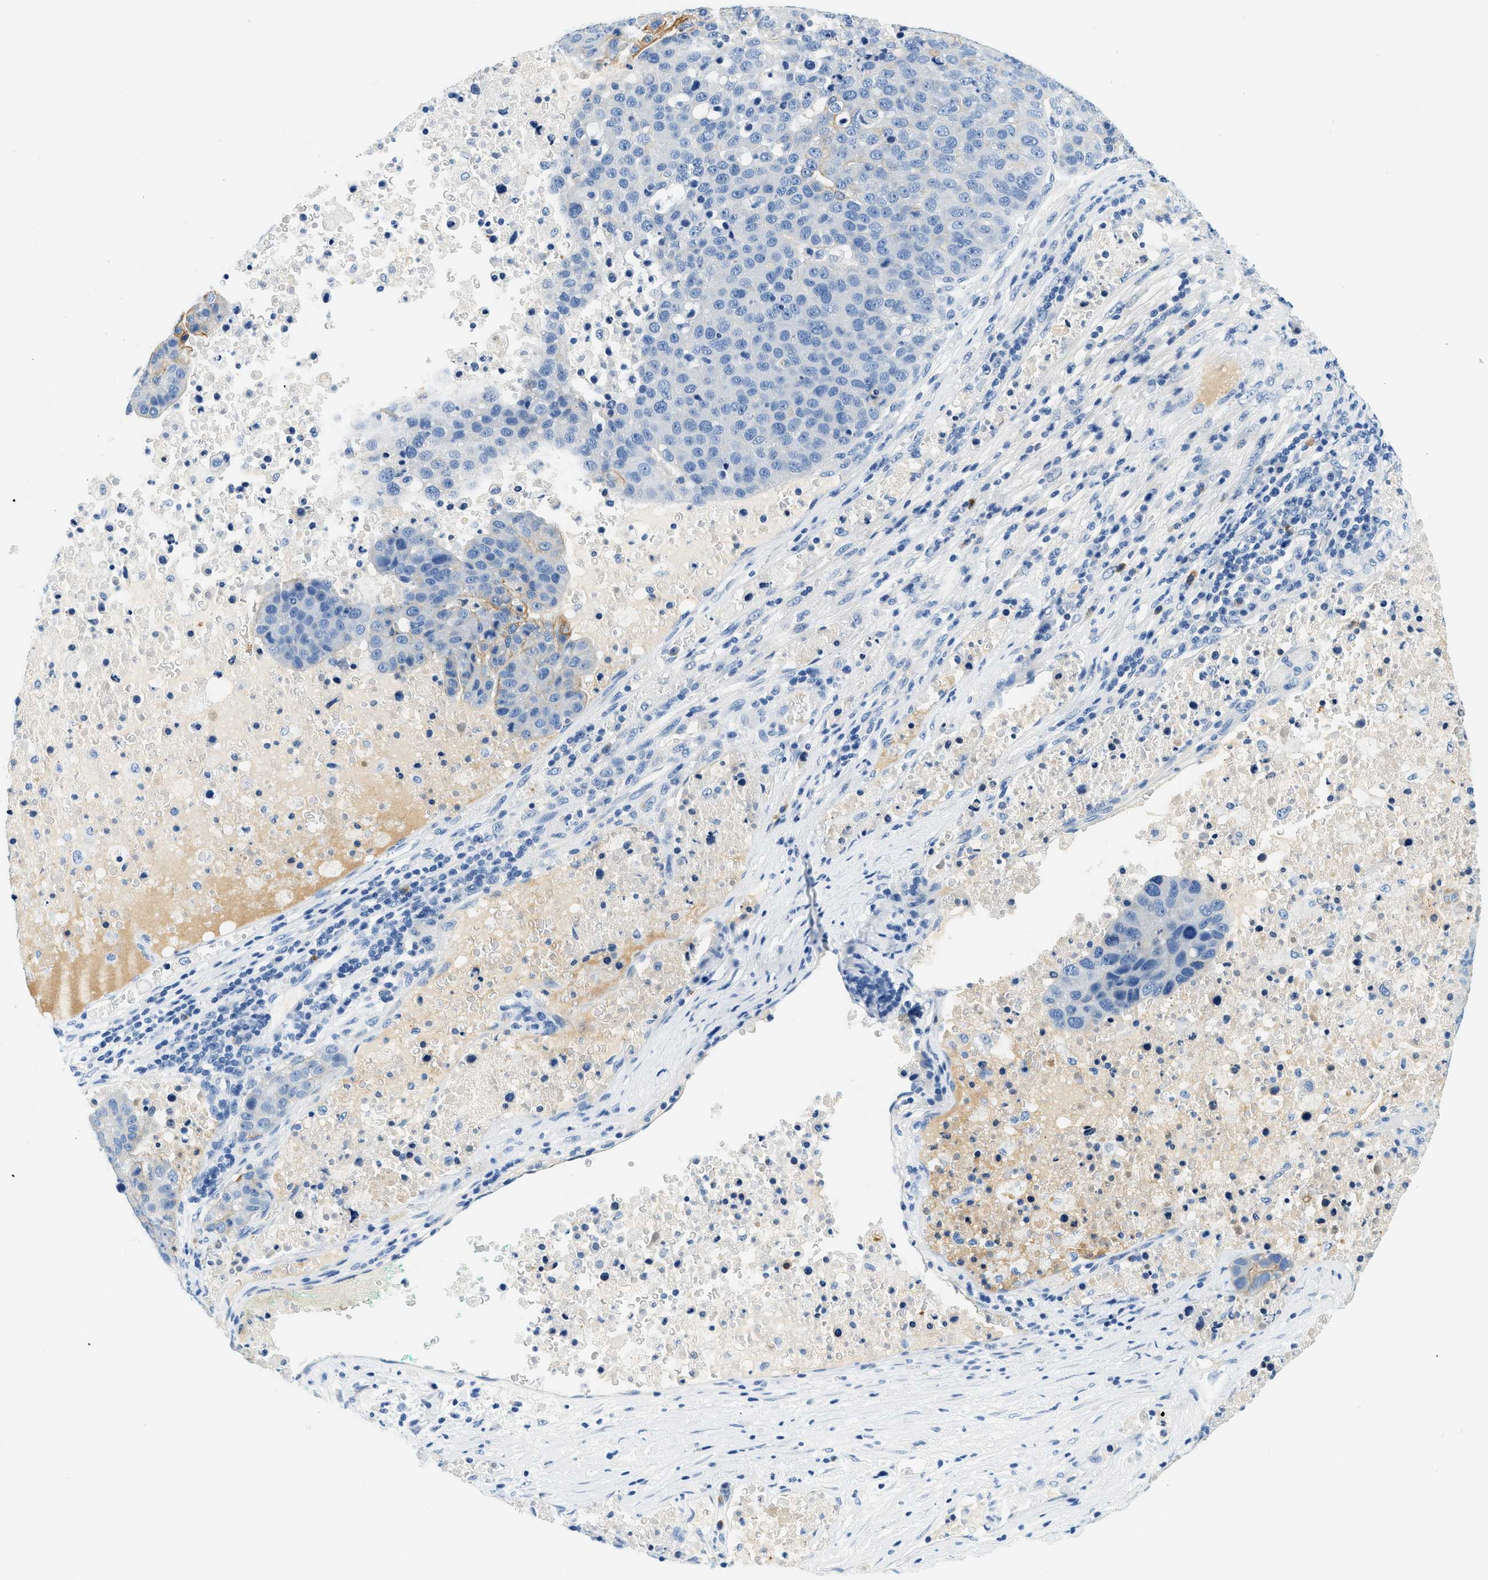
{"staining": {"intensity": "moderate", "quantity": "<25%", "location": "cytoplasmic/membranous"}, "tissue": "pancreatic cancer", "cell_type": "Tumor cells", "image_type": "cancer", "snomed": [{"axis": "morphology", "description": "Adenocarcinoma, NOS"}, {"axis": "topography", "description": "Pancreas"}], "caption": "Protein expression analysis of human pancreatic cancer reveals moderate cytoplasmic/membranous expression in about <25% of tumor cells.", "gene": "STXBP2", "patient": {"sex": "female", "age": 61}}